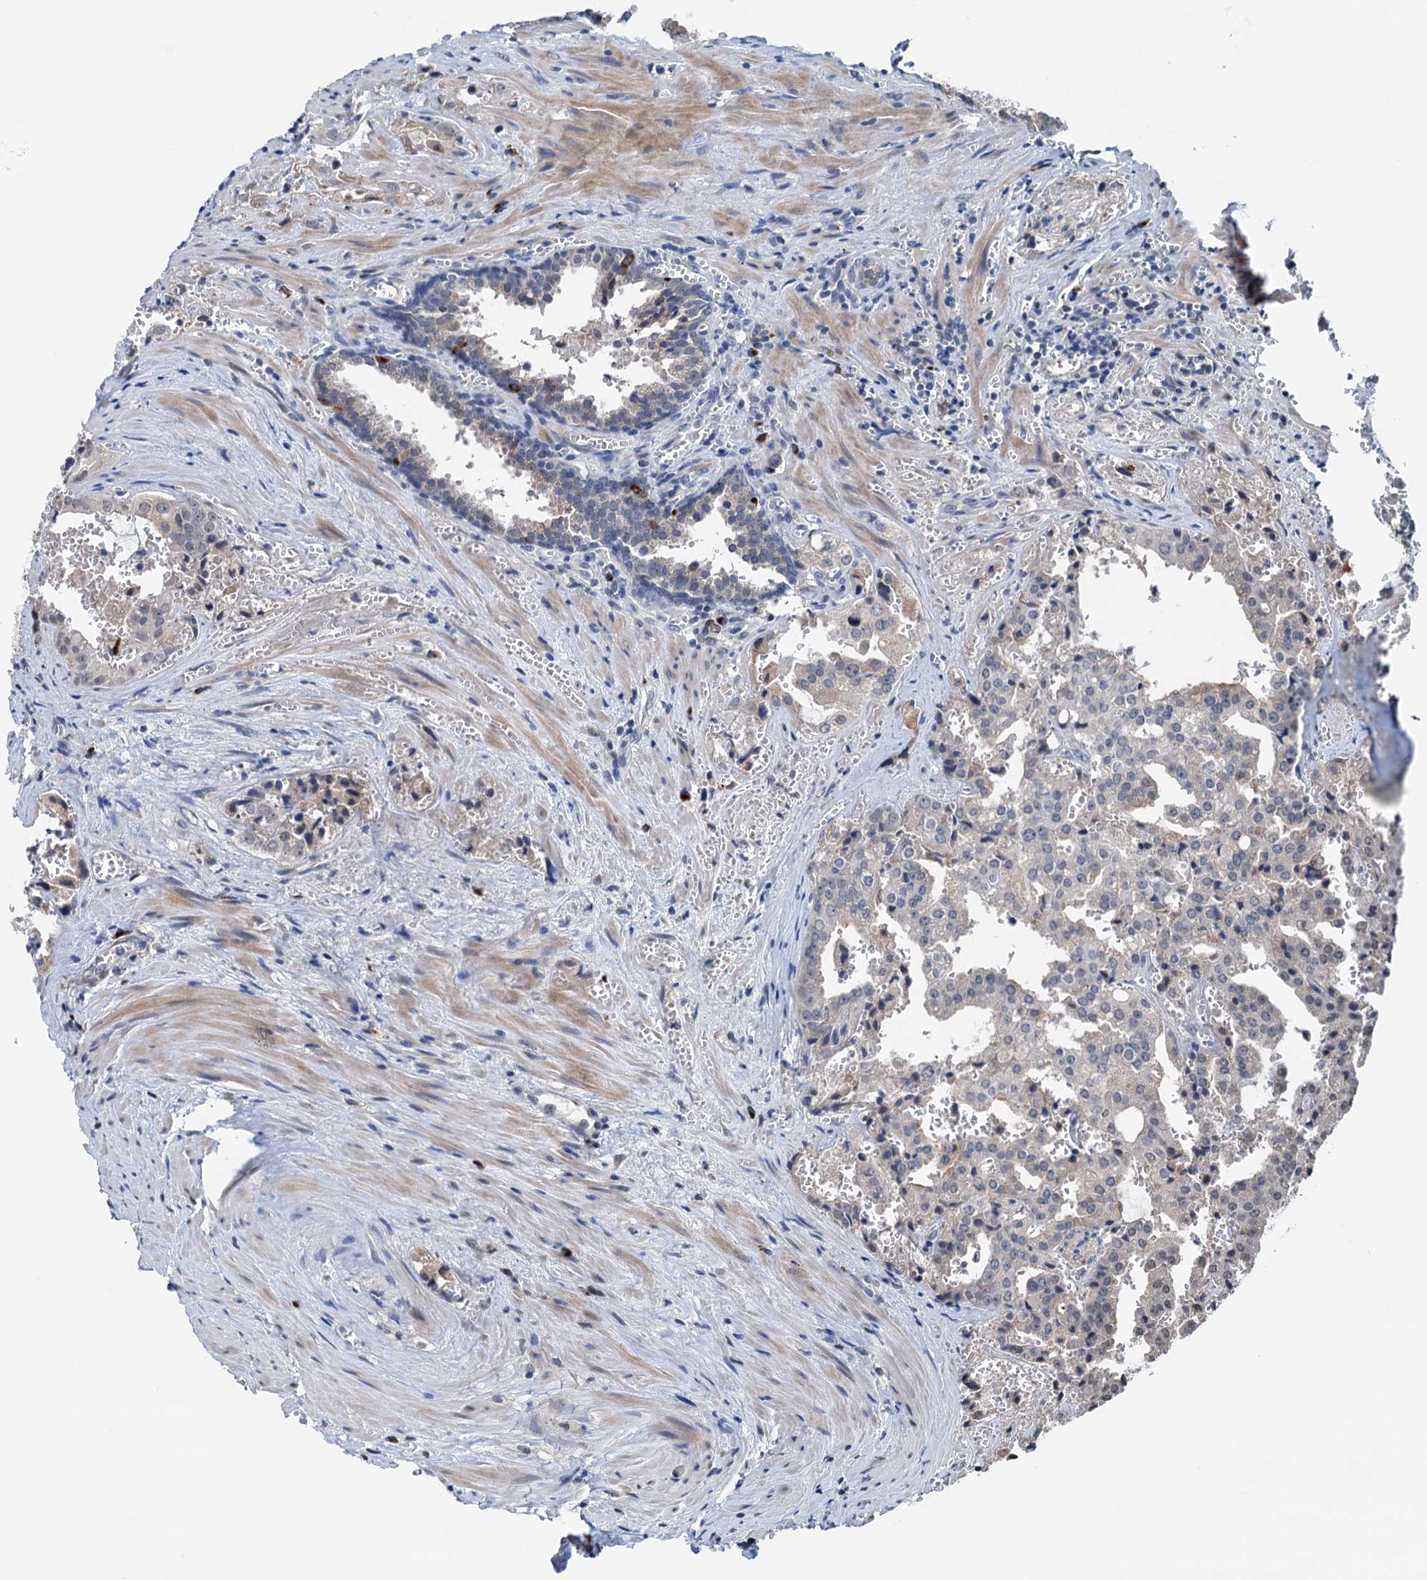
{"staining": {"intensity": "weak", "quantity": "<25%", "location": "cytoplasmic/membranous"}, "tissue": "prostate cancer", "cell_type": "Tumor cells", "image_type": "cancer", "snomed": [{"axis": "morphology", "description": "Adenocarcinoma, High grade"}, {"axis": "topography", "description": "Prostate"}], "caption": "The photomicrograph reveals no staining of tumor cells in high-grade adenocarcinoma (prostate). Nuclei are stained in blue.", "gene": "SHLD1", "patient": {"sex": "male", "age": 68}}